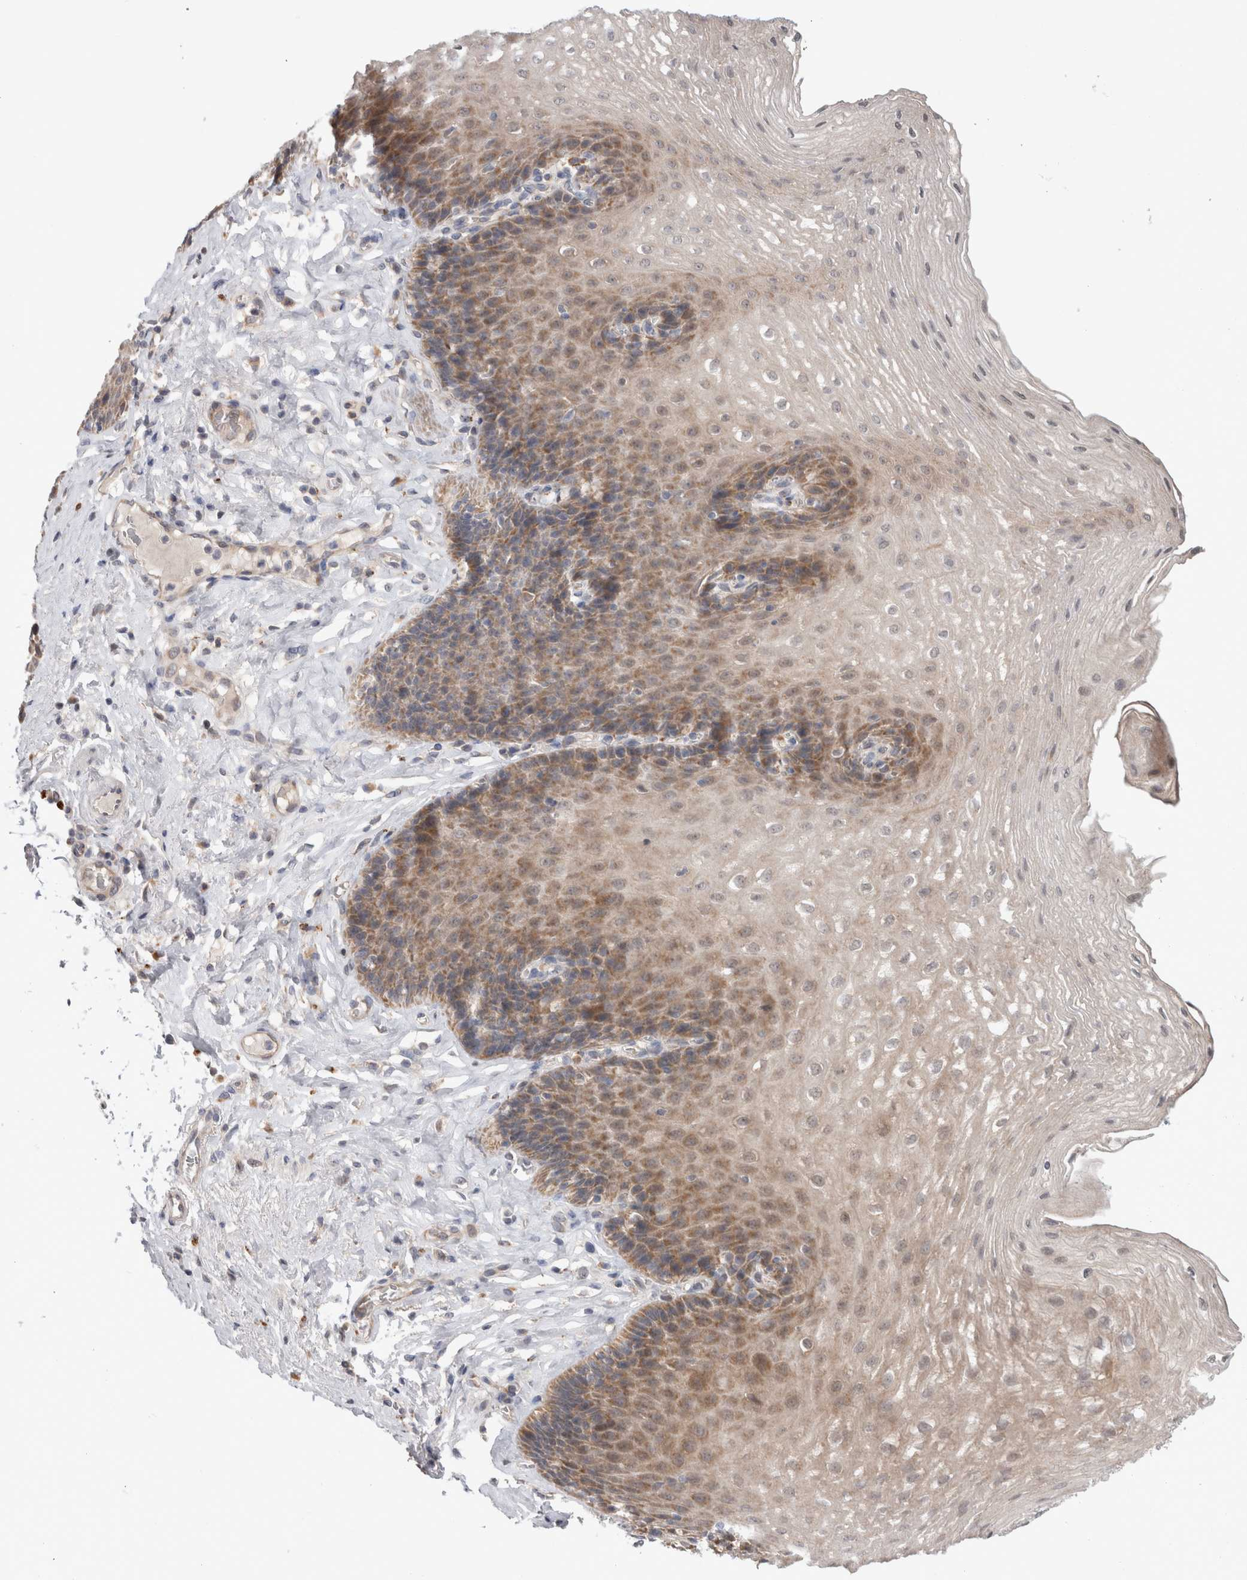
{"staining": {"intensity": "moderate", "quantity": "<25%", "location": "cytoplasmic/membranous"}, "tissue": "esophagus", "cell_type": "Squamous epithelial cells", "image_type": "normal", "snomed": [{"axis": "morphology", "description": "Normal tissue, NOS"}, {"axis": "topography", "description": "Esophagus"}], "caption": "A histopathology image of human esophagus stained for a protein shows moderate cytoplasmic/membranous brown staining in squamous epithelial cells.", "gene": "MRPL37", "patient": {"sex": "female", "age": 66}}